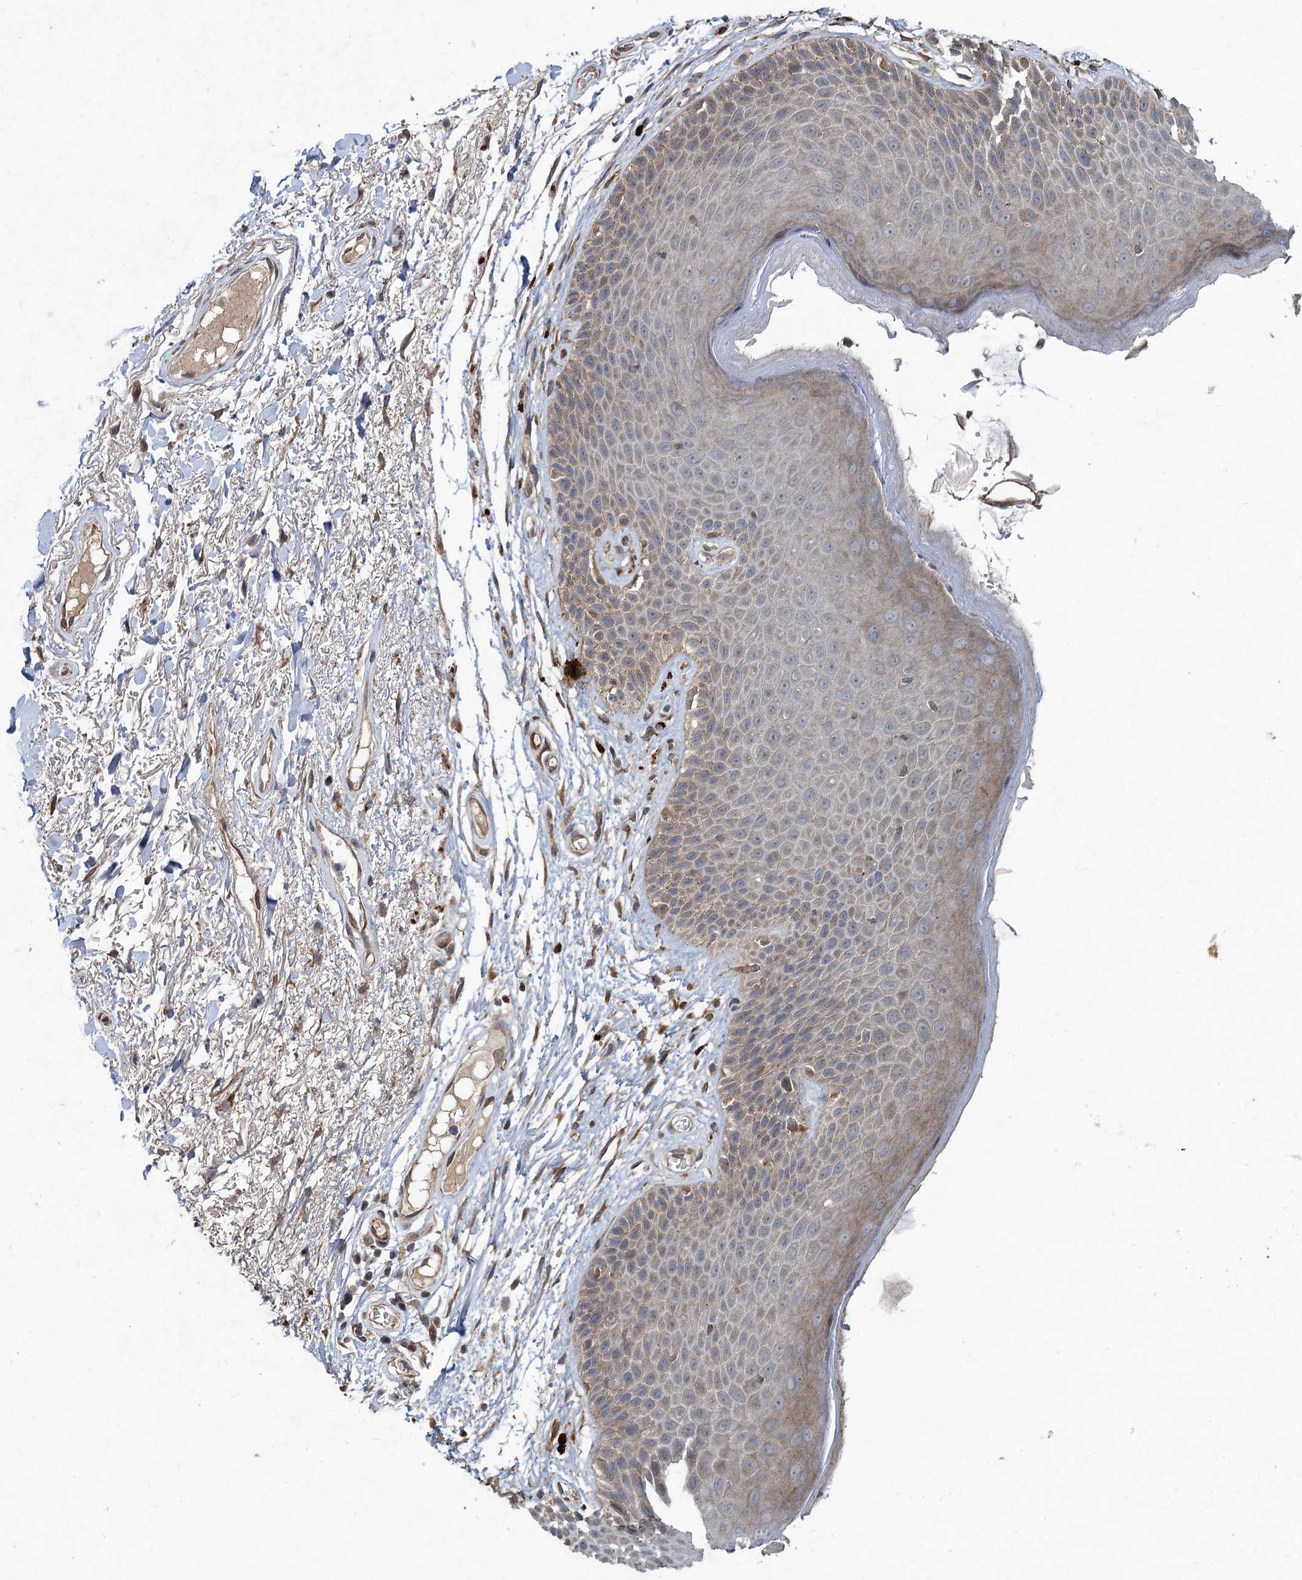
{"staining": {"intensity": "weak", "quantity": "25%-75%", "location": "cytoplasmic/membranous"}, "tissue": "skin", "cell_type": "Epidermal cells", "image_type": "normal", "snomed": [{"axis": "morphology", "description": "Normal tissue, NOS"}, {"axis": "topography", "description": "Anal"}], "caption": "Immunohistochemistry (DAB (3,3'-diaminobenzidine)) staining of unremarkable human skin exhibits weak cytoplasmic/membranous protein positivity in approximately 25%-75% of epidermal cells. Nuclei are stained in blue.", "gene": "NUDT22", "patient": {"sex": "male", "age": 74}}